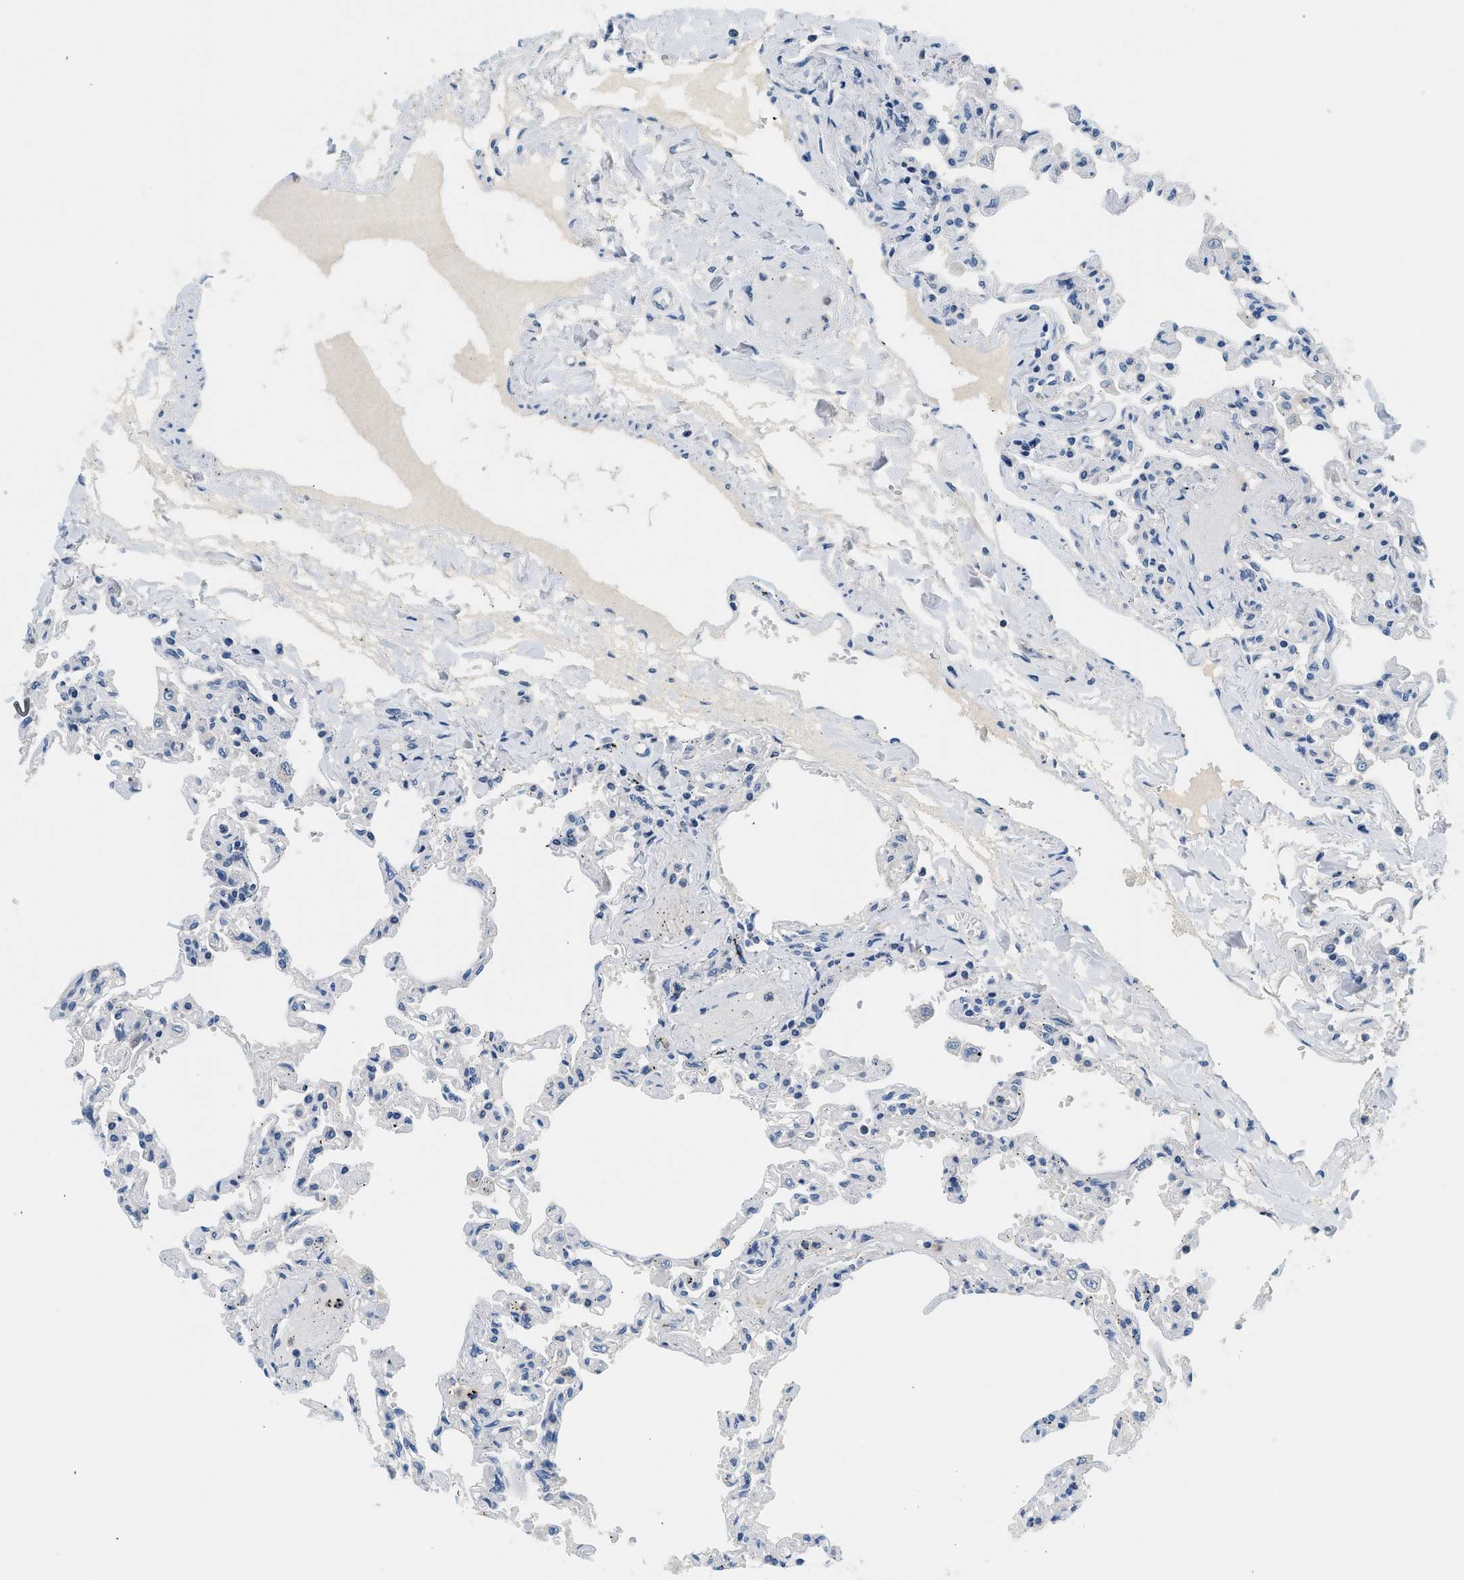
{"staining": {"intensity": "negative", "quantity": "none", "location": "none"}, "tissue": "lung", "cell_type": "Alveolar cells", "image_type": "normal", "snomed": [{"axis": "morphology", "description": "Normal tissue, NOS"}, {"axis": "topography", "description": "Lung"}], "caption": "Image shows no protein expression in alveolar cells of benign lung.", "gene": "SLC35E1", "patient": {"sex": "male", "age": 21}}